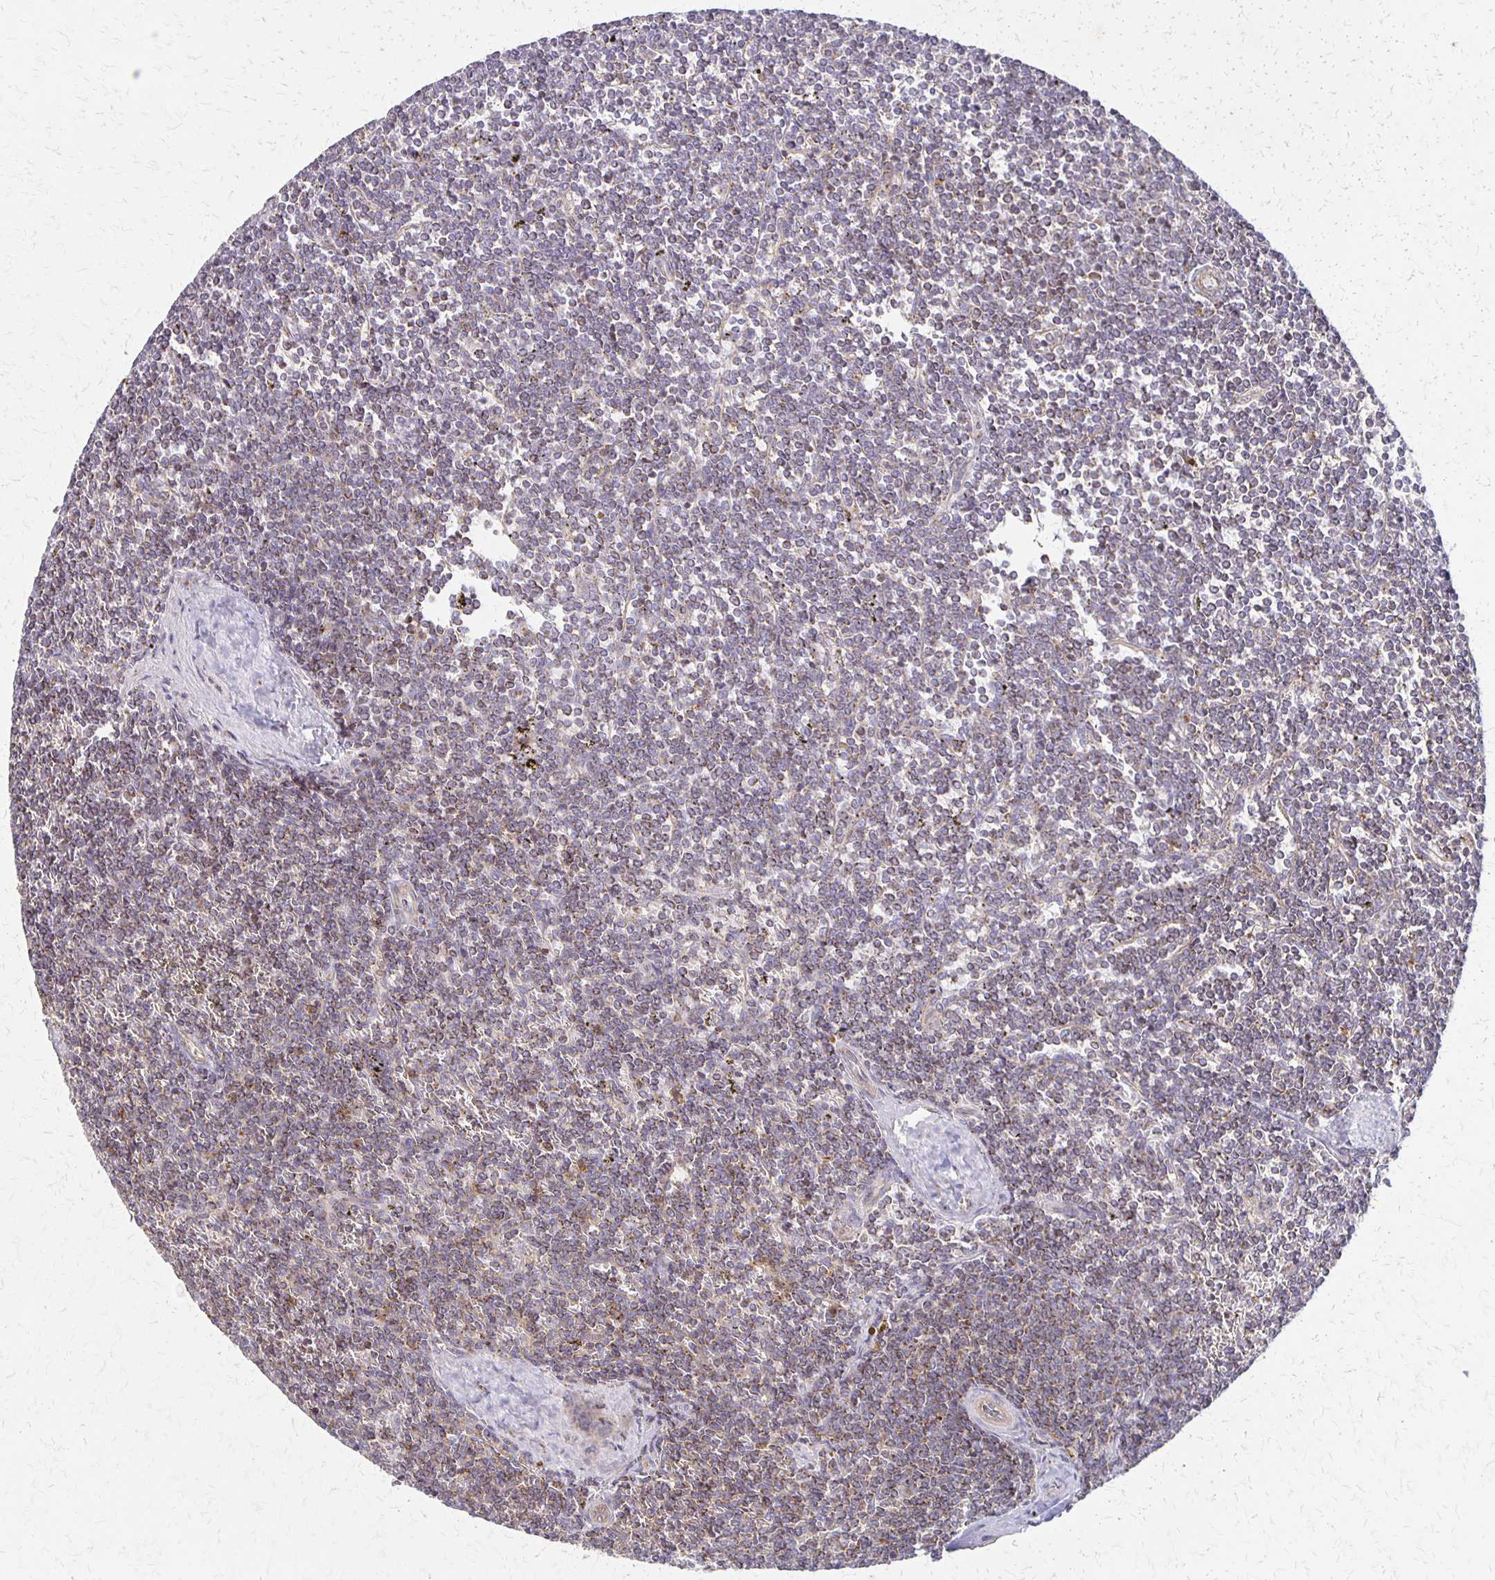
{"staining": {"intensity": "negative", "quantity": "none", "location": "none"}, "tissue": "lymphoma", "cell_type": "Tumor cells", "image_type": "cancer", "snomed": [{"axis": "morphology", "description": "Malignant lymphoma, non-Hodgkin's type, Low grade"}, {"axis": "topography", "description": "Spleen"}], "caption": "An image of human malignant lymphoma, non-Hodgkin's type (low-grade) is negative for staining in tumor cells.", "gene": "EIF4EBP2", "patient": {"sex": "male", "age": 78}}